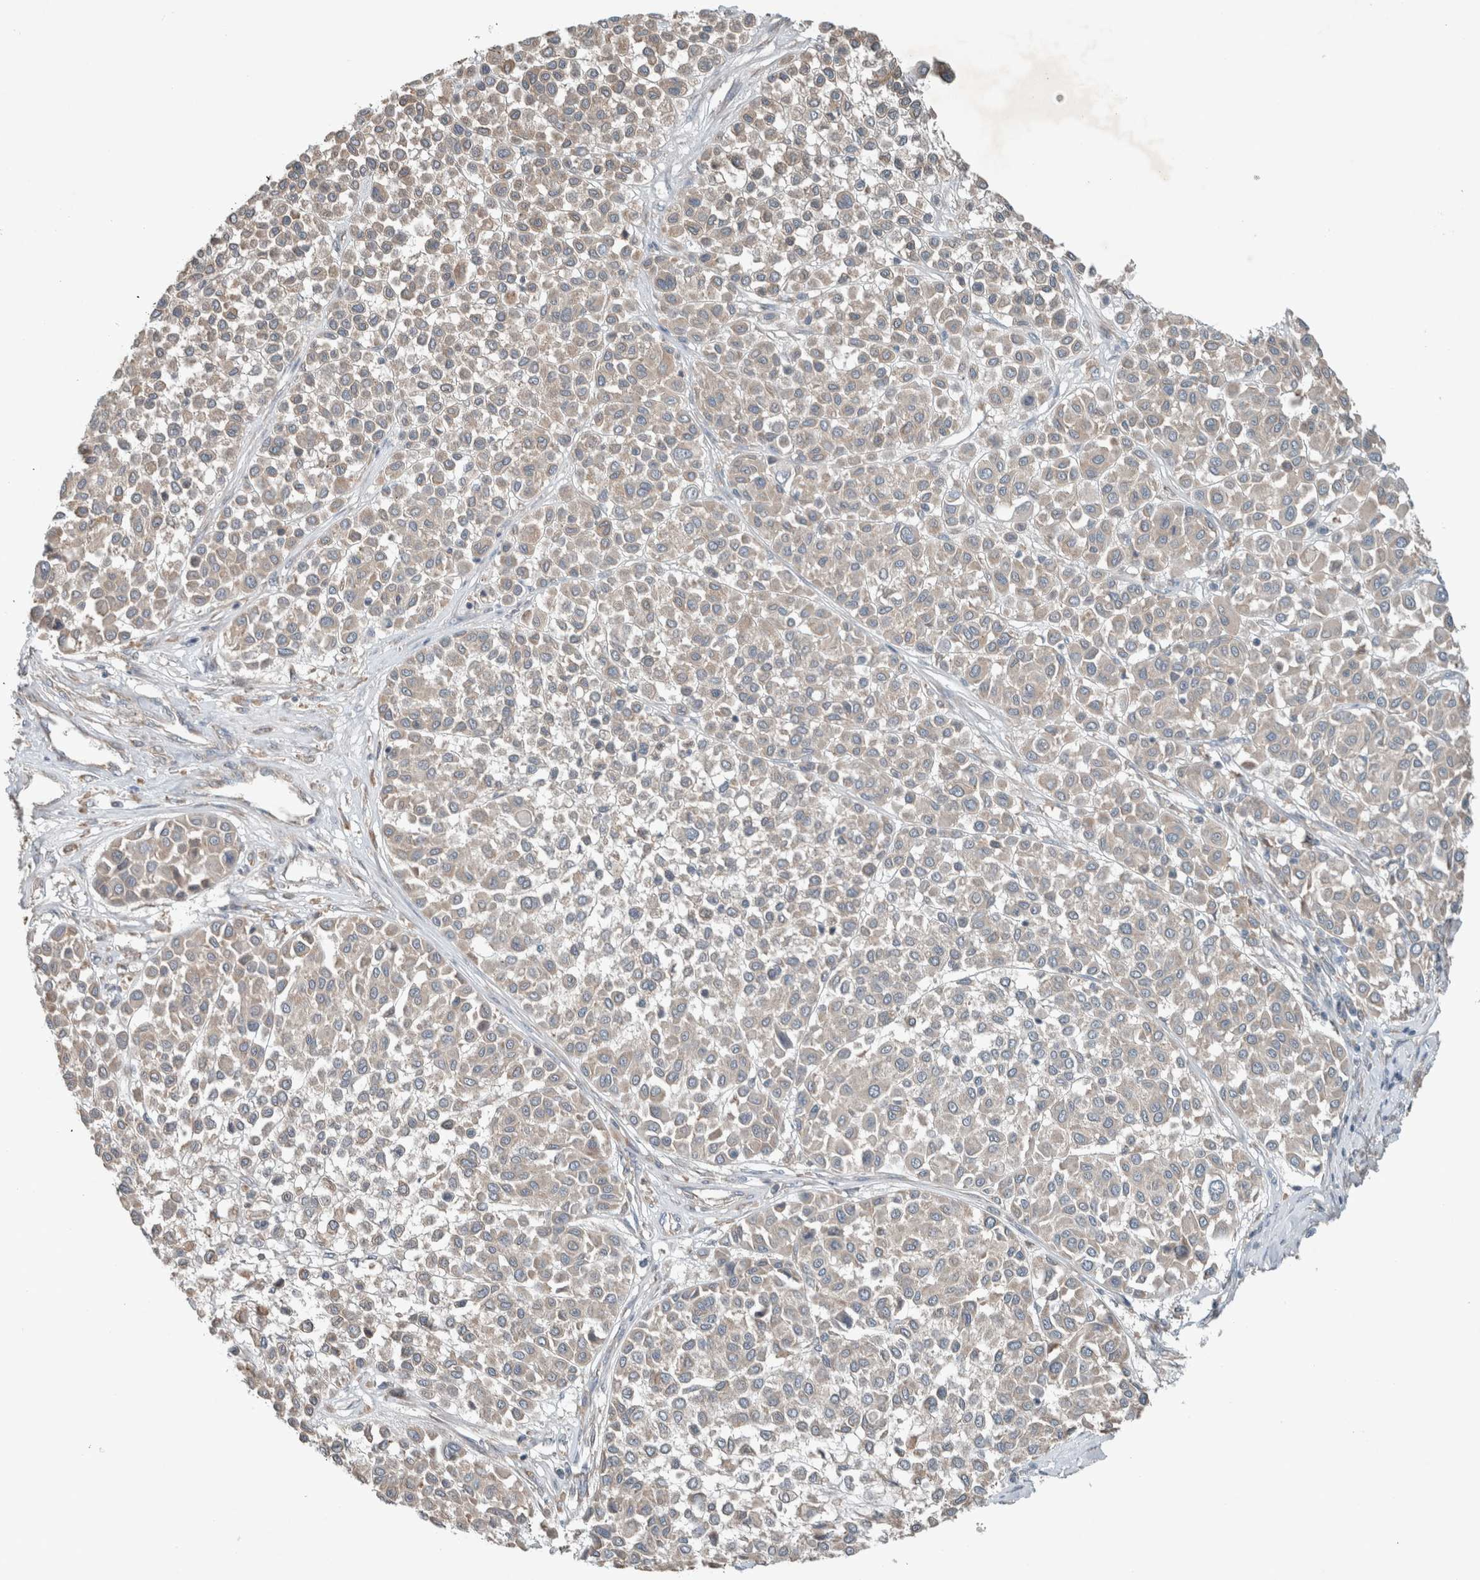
{"staining": {"intensity": "negative", "quantity": "none", "location": "none"}, "tissue": "melanoma", "cell_type": "Tumor cells", "image_type": "cancer", "snomed": [{"axis": "morphology", "description": "Malignant melanoma, Metastatic site"}, {"axis": "topography", "description": "Soft tissue"}], "caption": "High power microscopy image of an immunohistochemistry (IHC) micrograph of melanoma, revealing no significant staining in tumor cells.", "gene": "JADE2", "patient": {"sex": "male", "age": 41}}